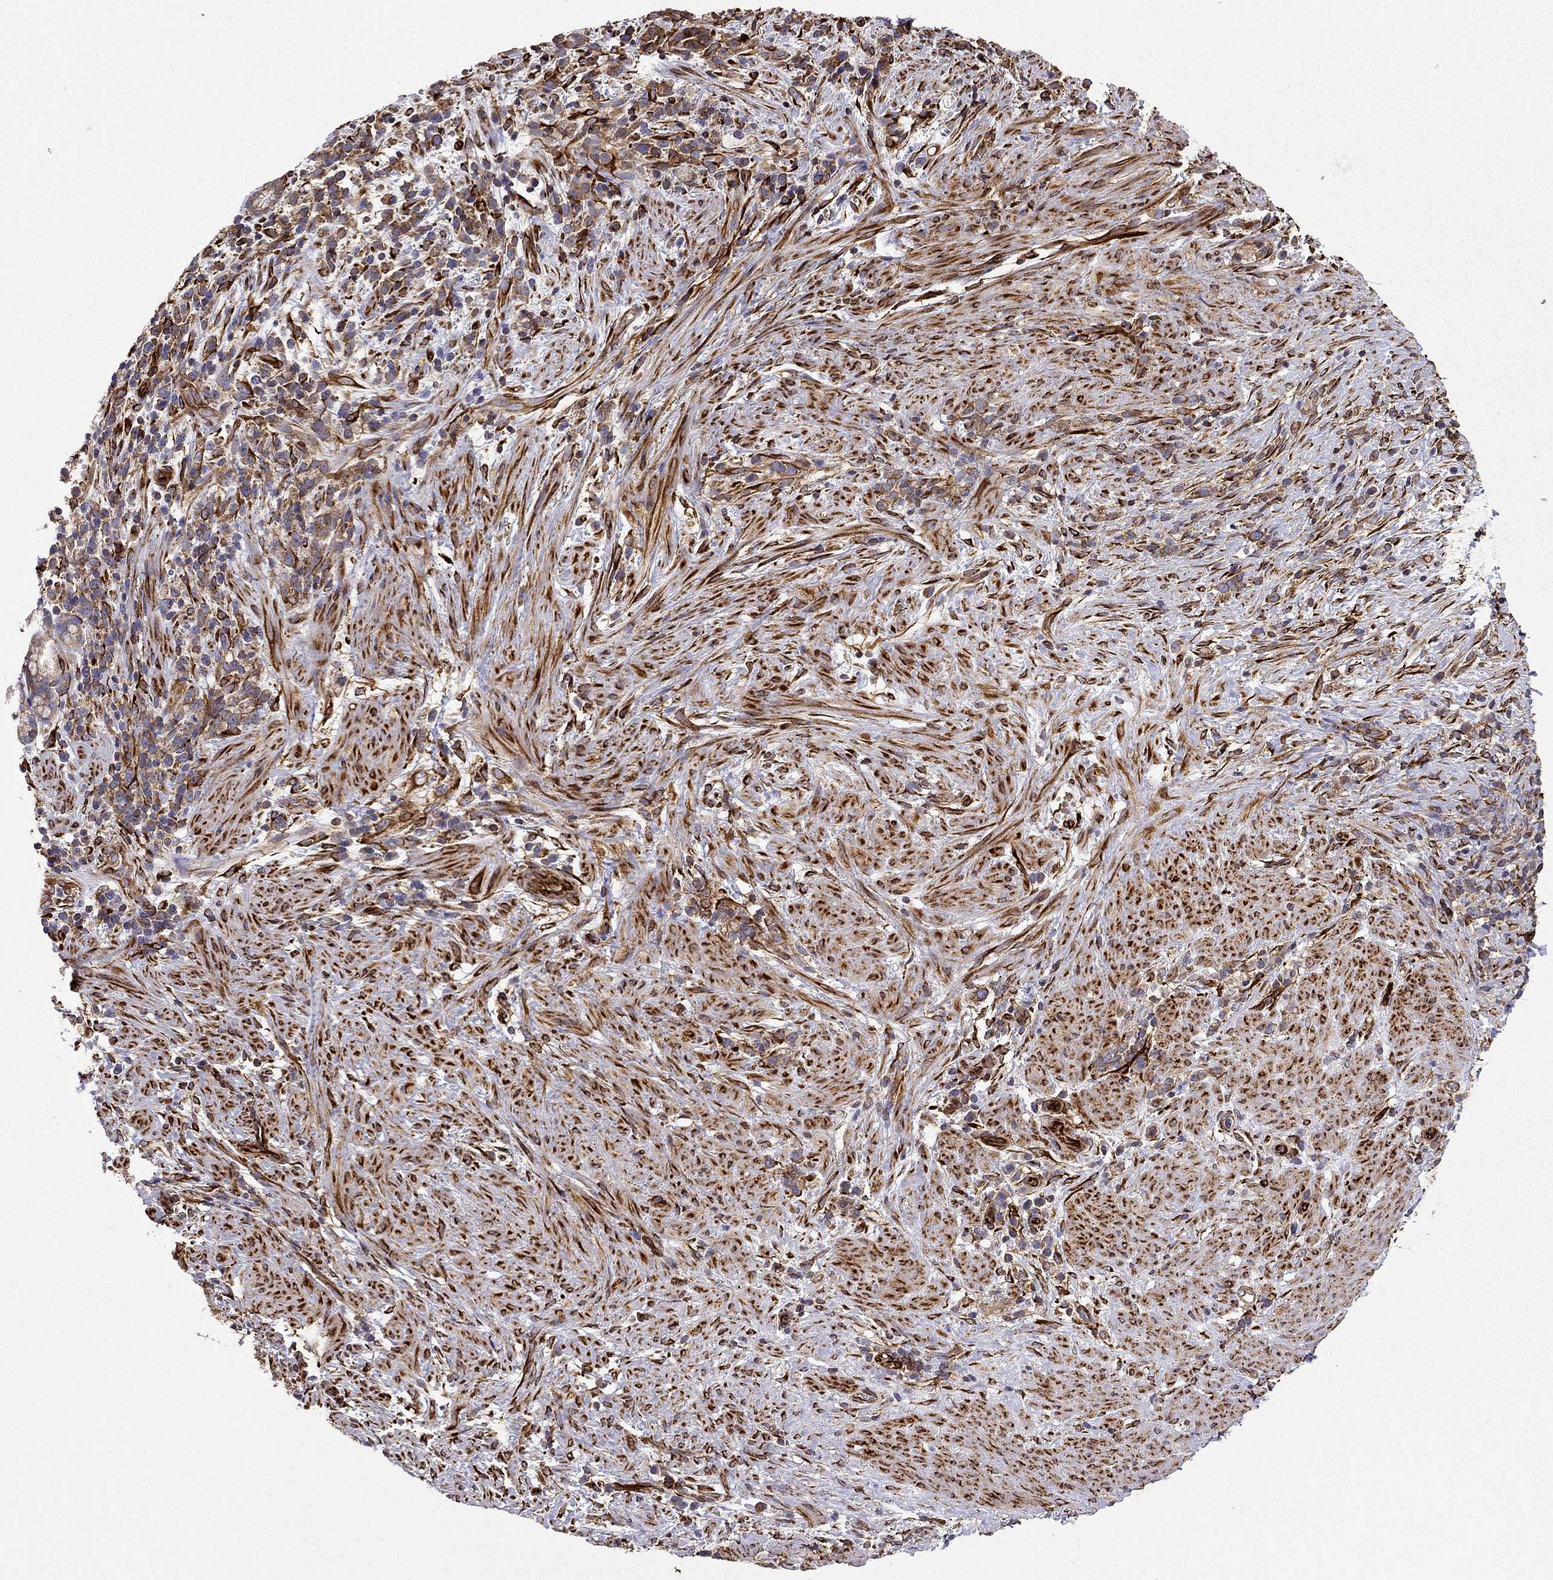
{"staining": {"intensity": "moderate", "quantity": ">75%", "location": "cytoplasmic/membranous"}, "tissue": "stomach cancer", "cell_type": "Tumor cells", "image_type": "cancer", "snomed": [{"axis": "morphology", "description": "Adenocarcinoma, NOS"}, {"axis": "topography", "description": "Stomach"}], "caption": "The histopathology image reveals staining of stomach cancer, revealing moderate cytoplasmic/membranous protein staining (brown color) within tumor cells. (DAB = brown stain, brightfield microscopy at high magnification).", "gene": "MAP4", "patient": {"sex": "female", "age": 57}}